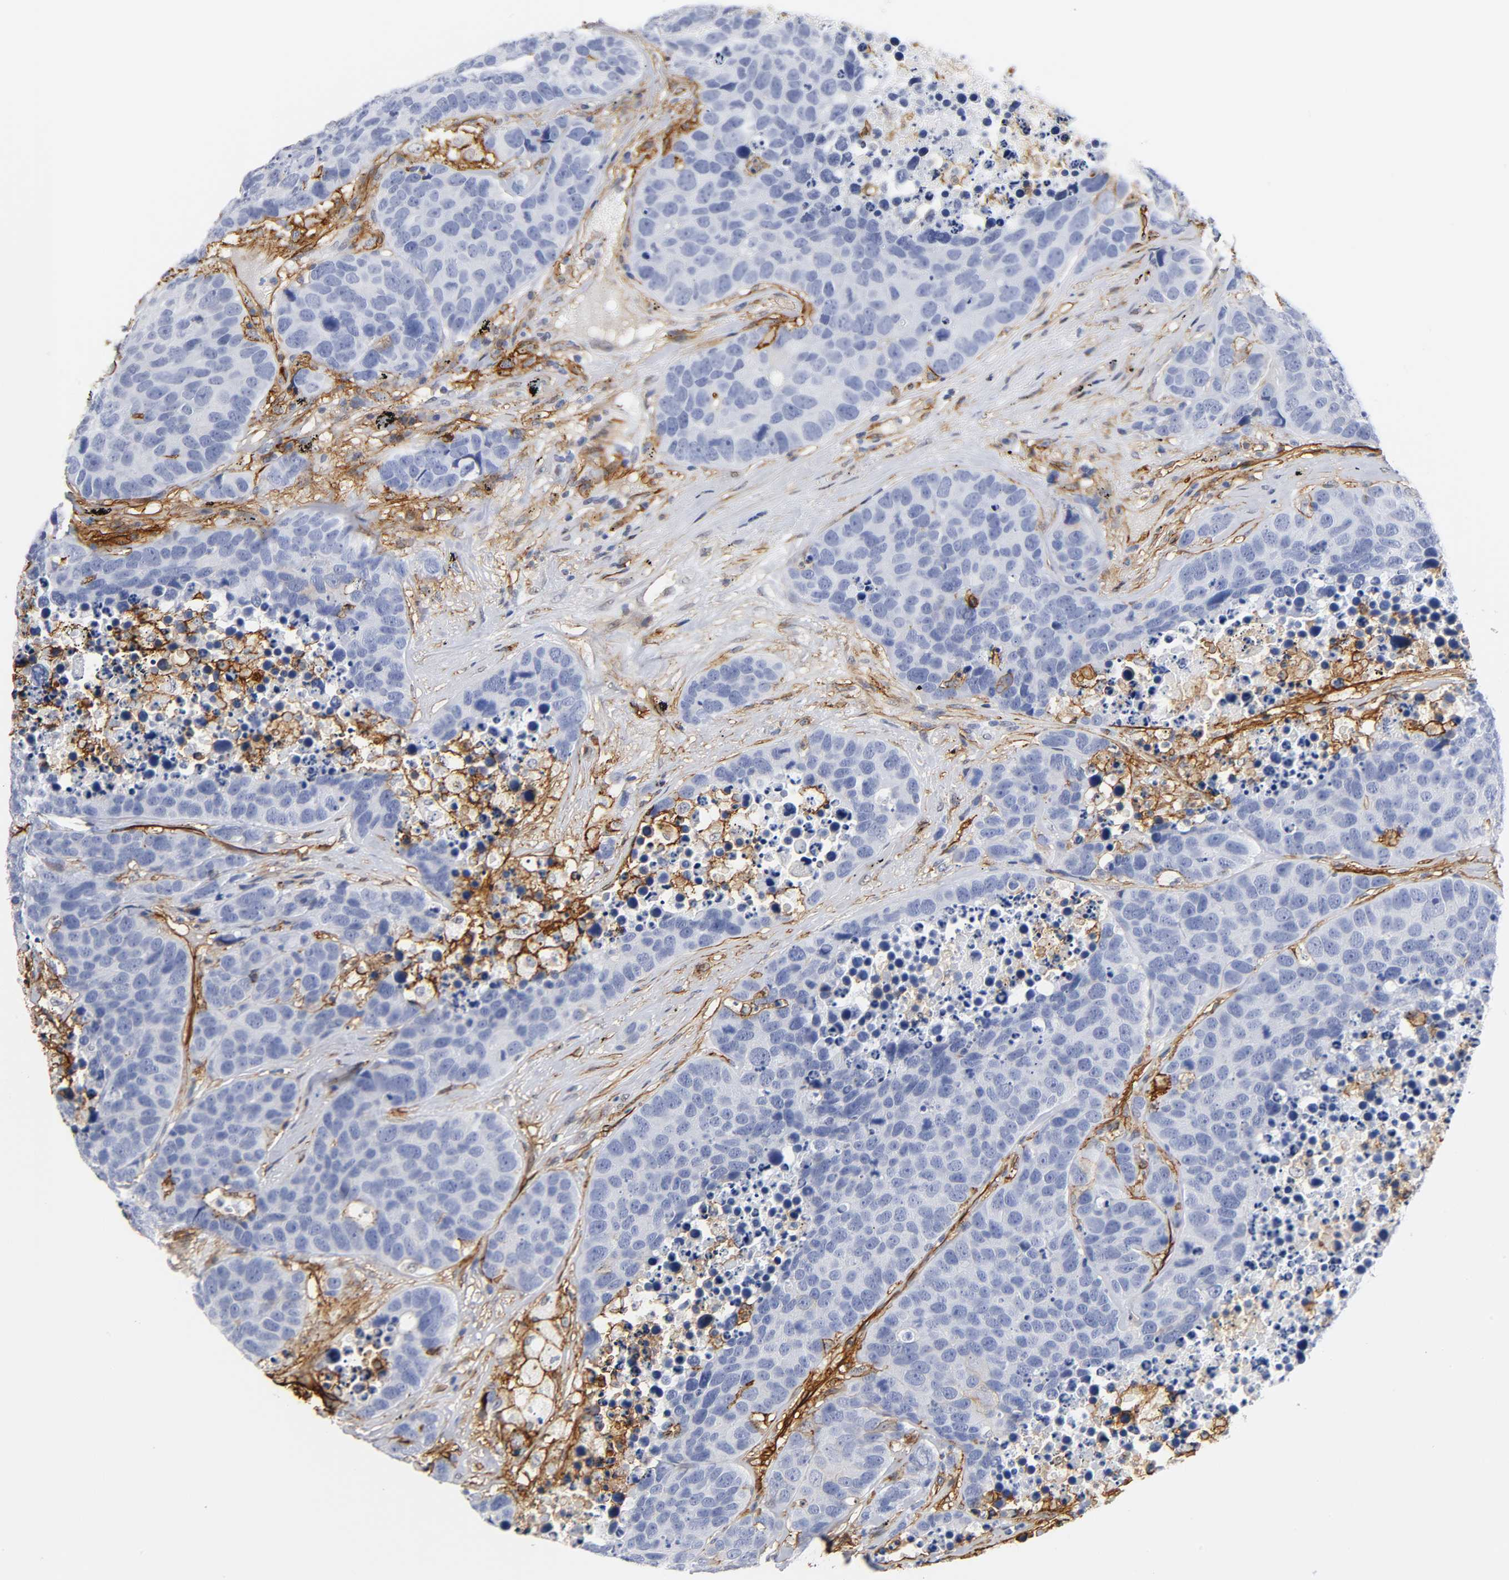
{"staining": {"intensity": "negative", "quantity": "none", "location": "none"}, "tissue": "carcinoid", "cell_type": "Tumor cells", "image_type": "cancer", "snomed": [{"axis": "morphology", "description": "Carcinoid, malignant, NOS"}, {"axis": "topography", "description": "Lung"}], "caption": "Human malignant carcinoid stained for a protein using immunohistochemistry (IHC) displays no positivity in tumor cells.", "gene": "ICAM1", "patient": {"sex": "male", "age": 60}}